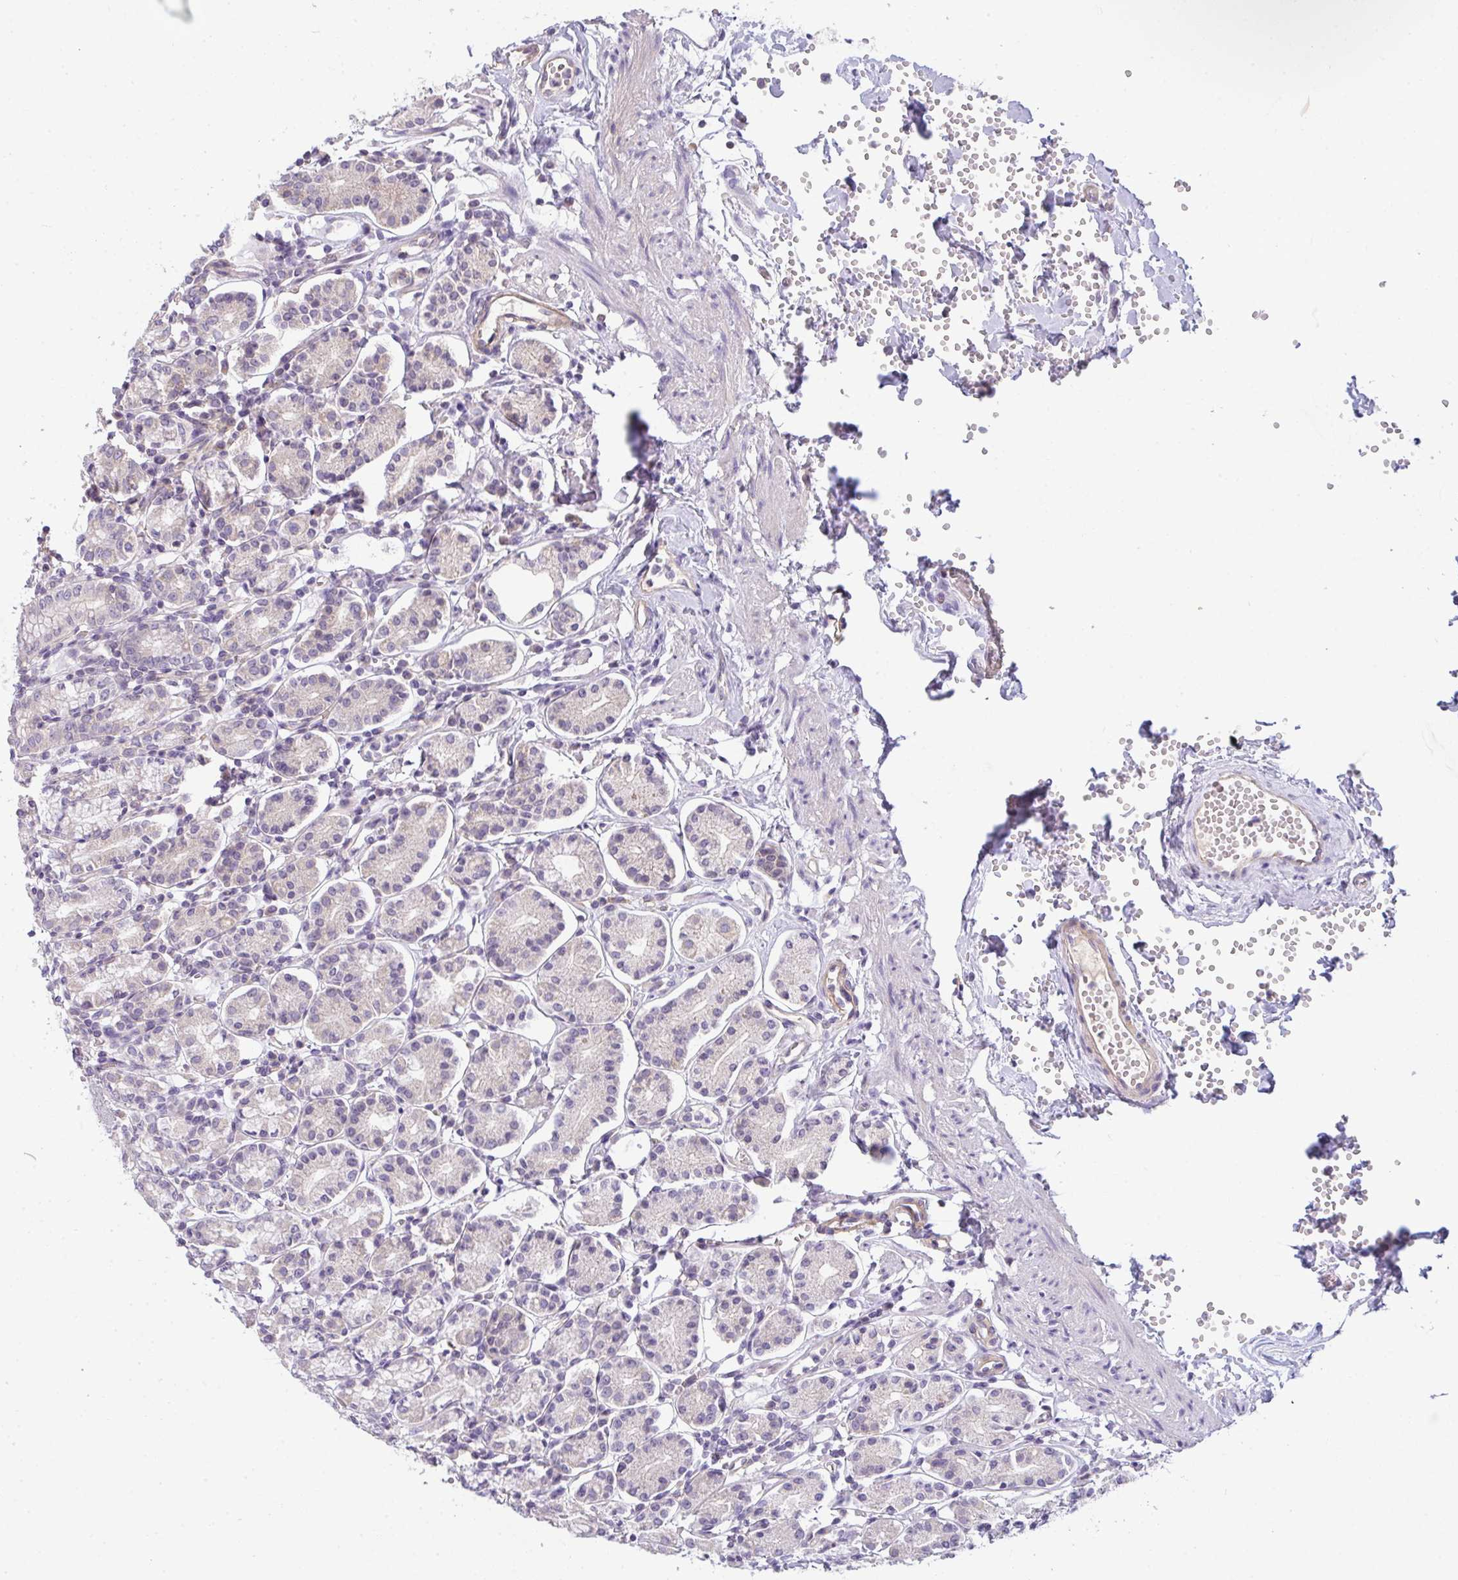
{"staining": {"intensity": "weak", "quantity": "<25%", "location": "cytoplasmic/membranous"}, "tissue": "stomach", "cell_type": "Glandular cells", "image_type": "normal", "snomed": [{"axis": "morphology", "description": "Normal tissue, NOS"}, {"axis": "topography", "description": "Stomach"}], "caption": "High power microscopy micrograph of an immunohistochemistry image of benign stomach, revealing no significant expression in glandular cells.", "gene": "FILIP1", "patient": {"sex": "female", "age": 62}}